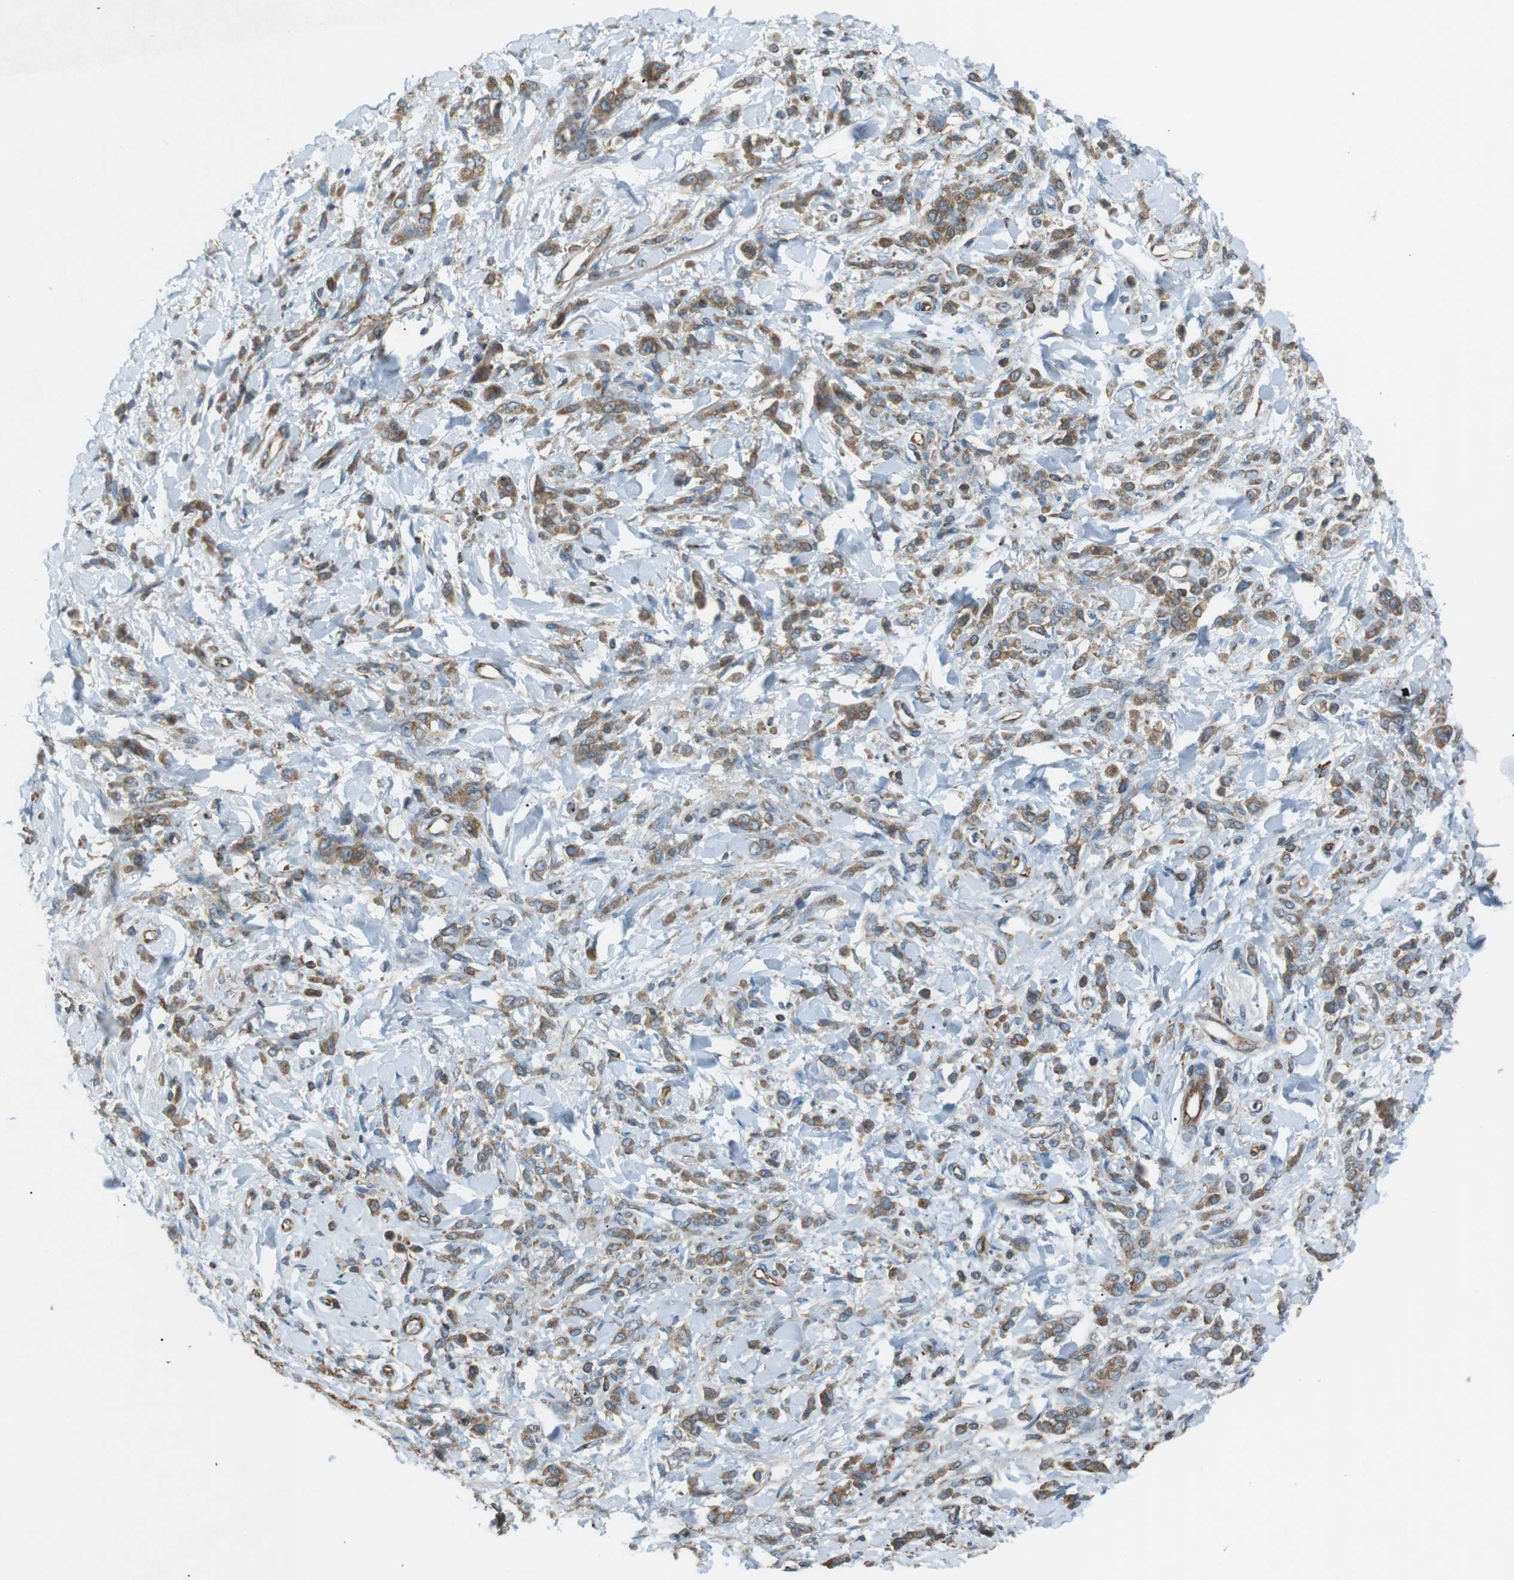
{"staining": {"intensity": "moderate", "quantity": ">75%", "location": "cytoplasmic/membranous"}, "tissue": "stomach cancer", "cell_type": "Tumor cells", "image_type": "cancer", "snomed": [{"axis": "morphology", "description": "Normal tissue, NOS"}, {"axis": "morphology", "description": "Adenocarcinoma, NOS"}, {"axis": "topography", "description": "Stomach"}], "caption": "Stomach cancer (adenocarcinoma) was stained to show a protein in brown. There is medium levels of moderate cytoplasmic/membranous expression in about >75% of tumor cells.", "gene": "FLII", "patient": {"sex": "male", "age": 82}}